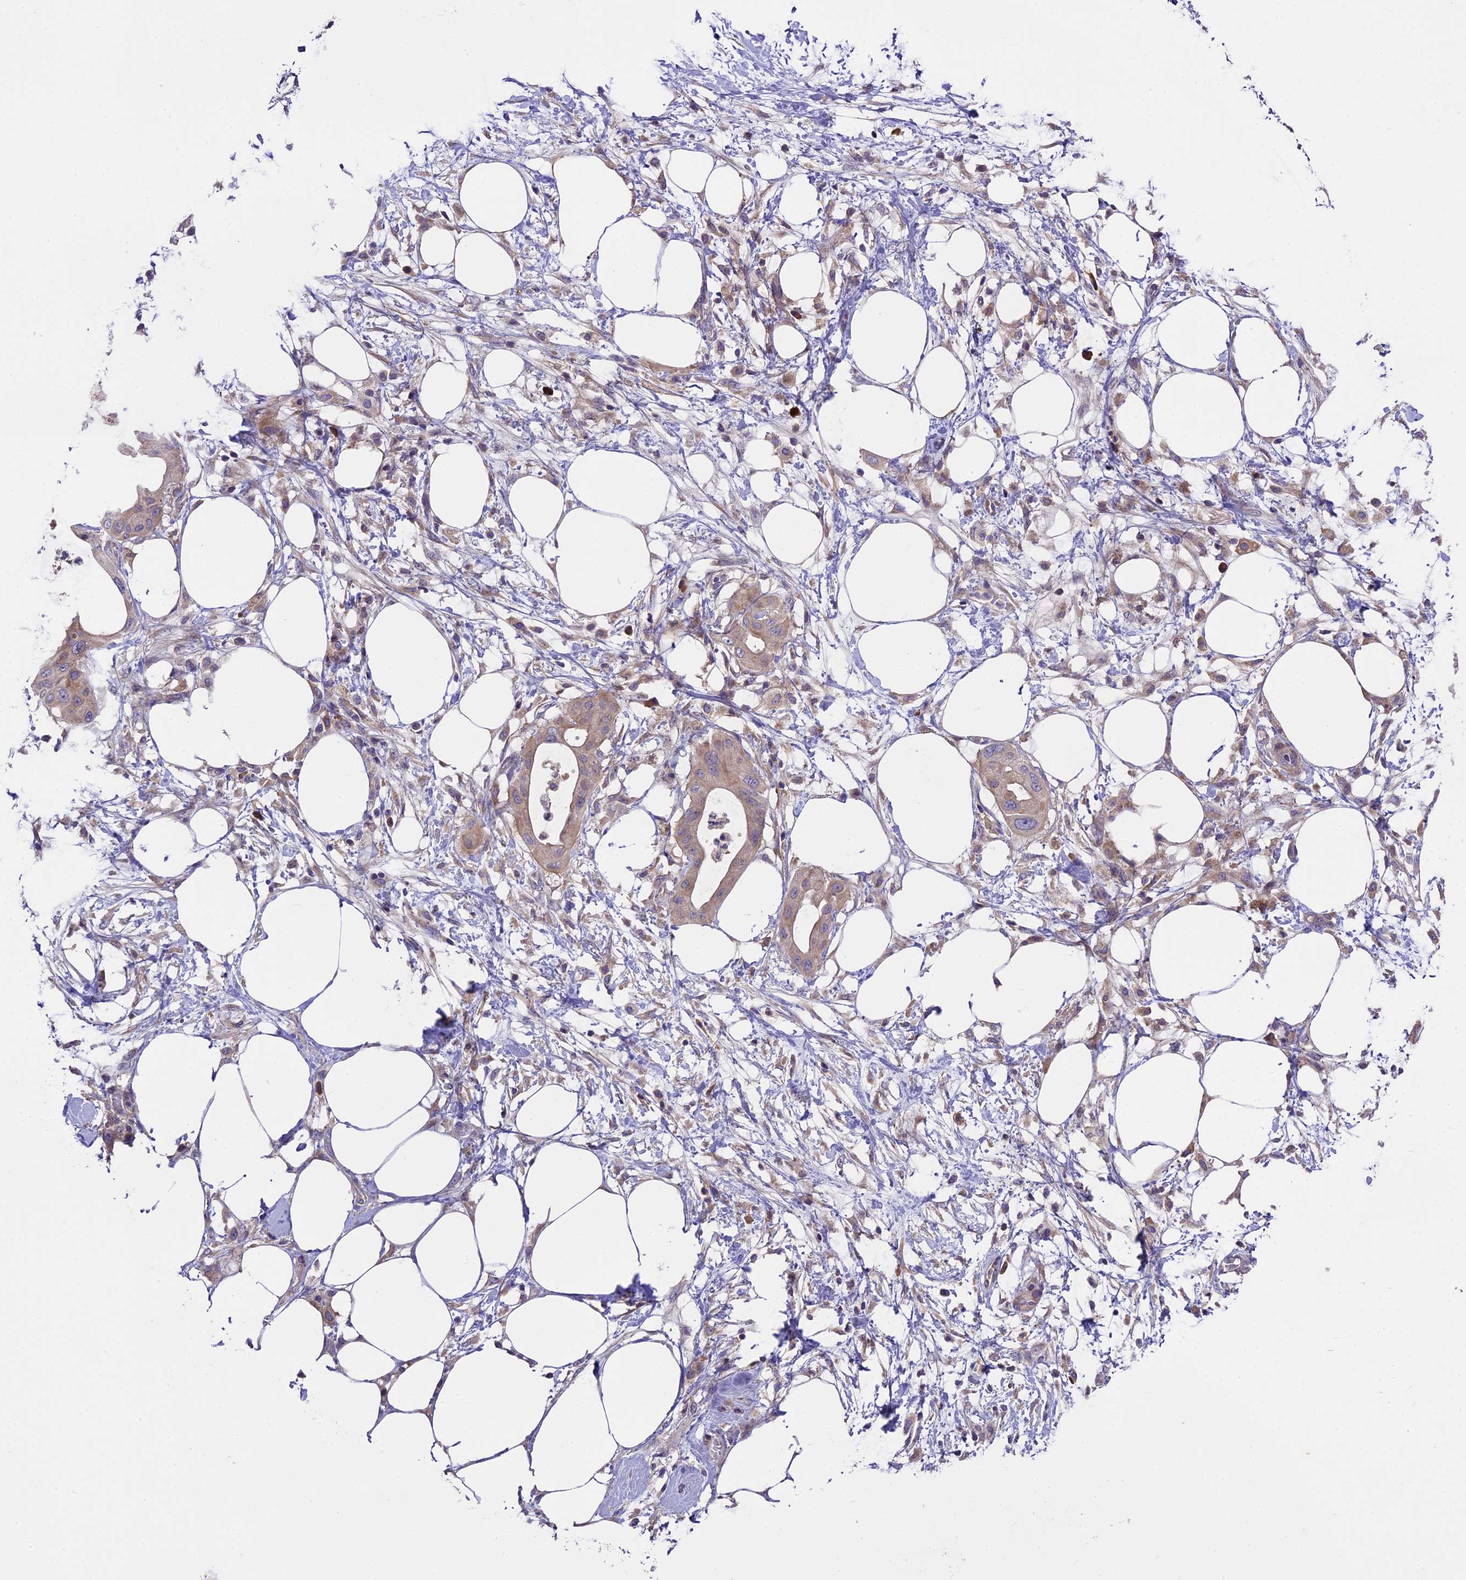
{"staining": {"intensity": "weak", "quantity": ">75%", "location": "cytoplasmic/membranous"}, "tissue": "pancreatic cancer", "cell_type": "Tumor cells", "image_type": "cancer", "snomed": [{"axis": "morphology", "description": "Adenocarcinoma, NOS"}, {"axis": "topography", "description": "Pancreas"}], "caption": "Immunohistochemical staining of pancreatic adenocarcinoma demonstrates low levels of weak cytoplasmic/membranous staining in approximately >75% of tumor cells.", "gene": "ABCC10", "patient": {"sex": "male", "age": 68}}